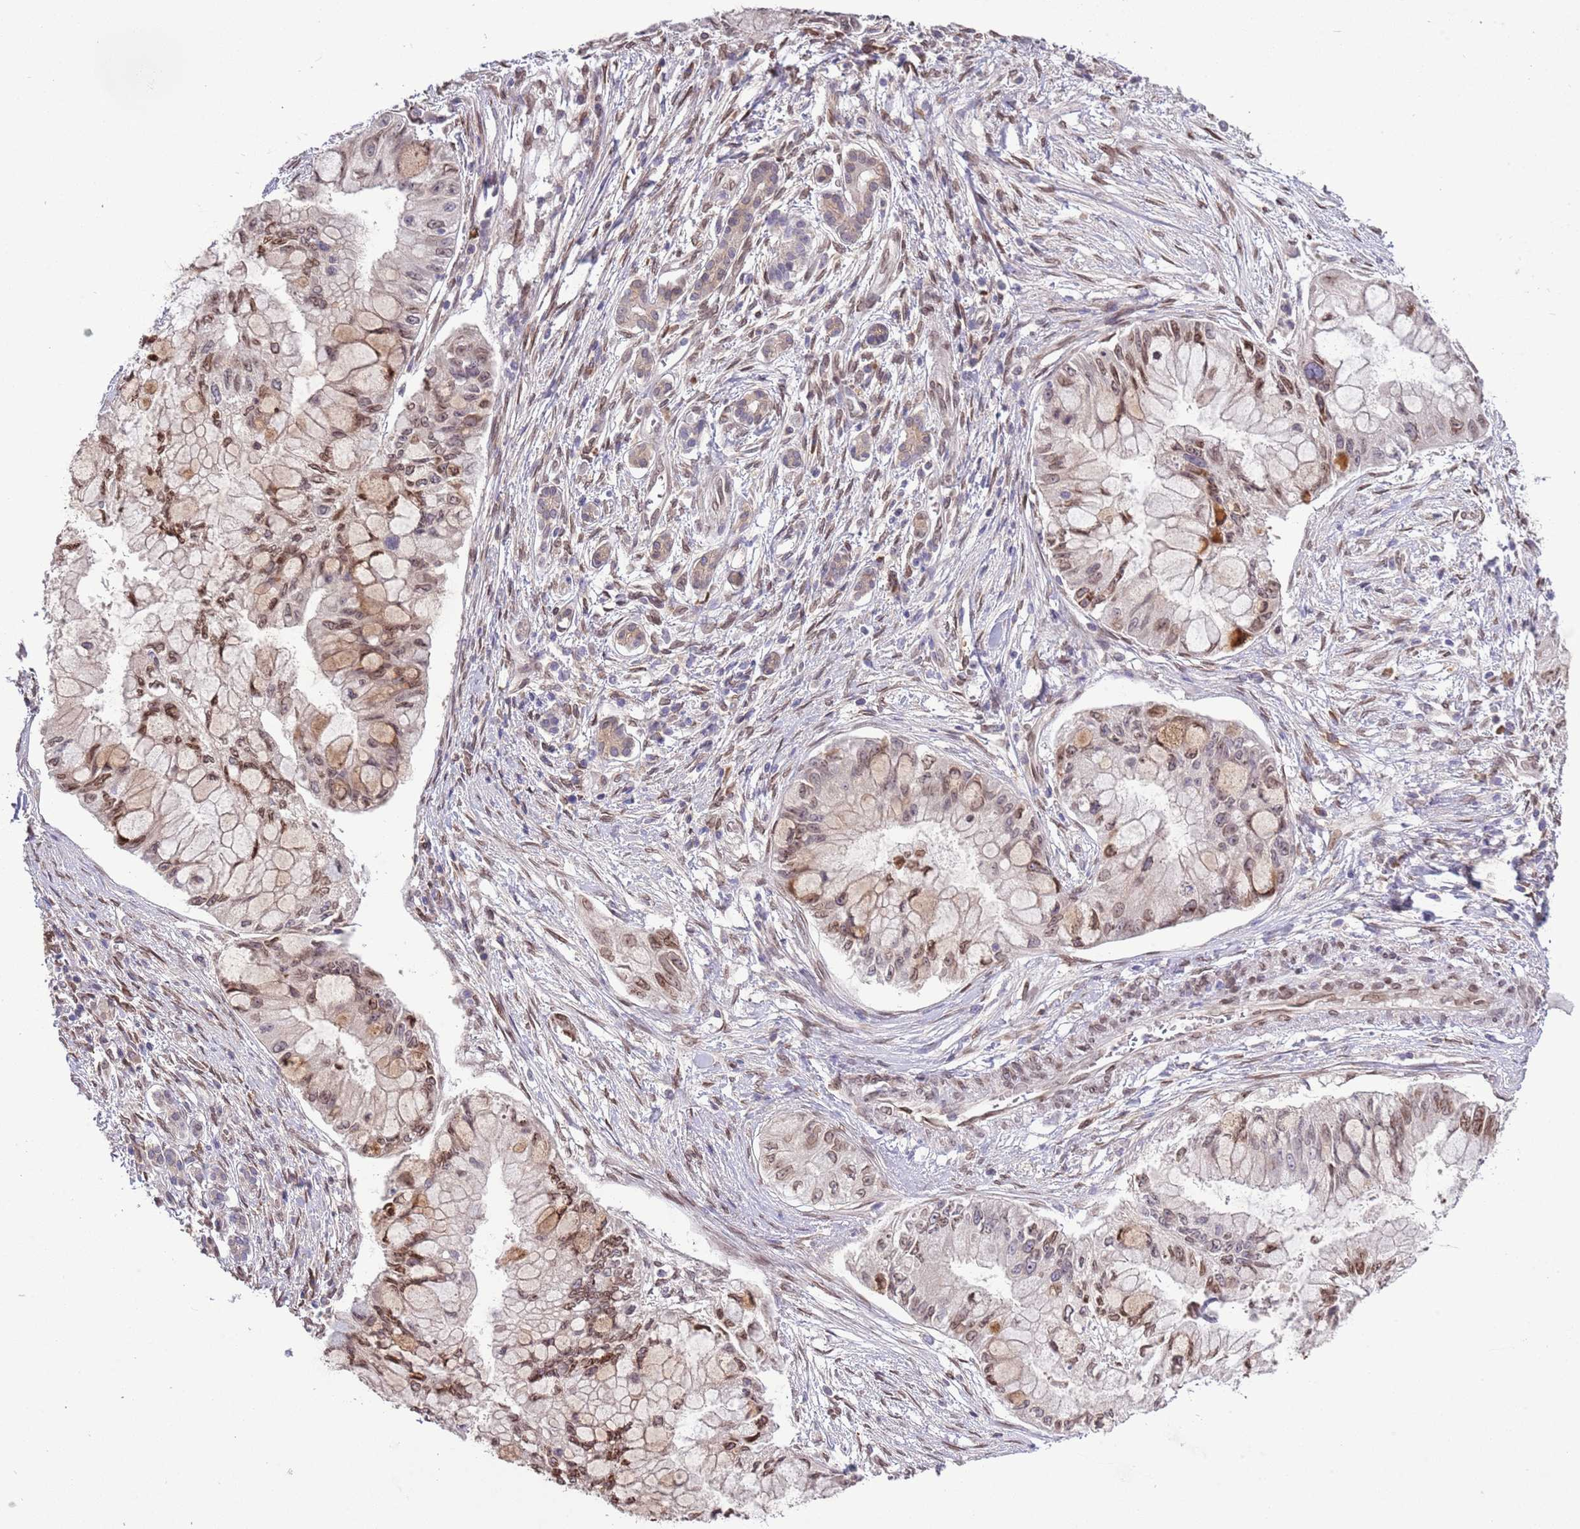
{"staining": {"intensity": "moderate", "quantity": ">75%", "location": "nuclear"}, "tissue": "pancreatic cancer", "cell_type": "Tumor cells", "image_type": "cancer", "snomed": [{"axis": "morphology", "description": "Adenocarcinoma, NOS"}, {"axis": "topography", "description": "Pancreas"}], "caption": "IHC staining of pancreatic cancer (adenocarcinoma), which demonstrates medium levels of moderate nuclear positivity in about >75% of tumor cells indicating moderate nuclear protein expression. The staining was performed using DAB (3,3'-diaminobenzidine) (brown) for protein detection and nuclei were counterstained in hematoxylin (blue).", "gene": "ZNF665", "patient": {"sex": "male", "age": 48}}